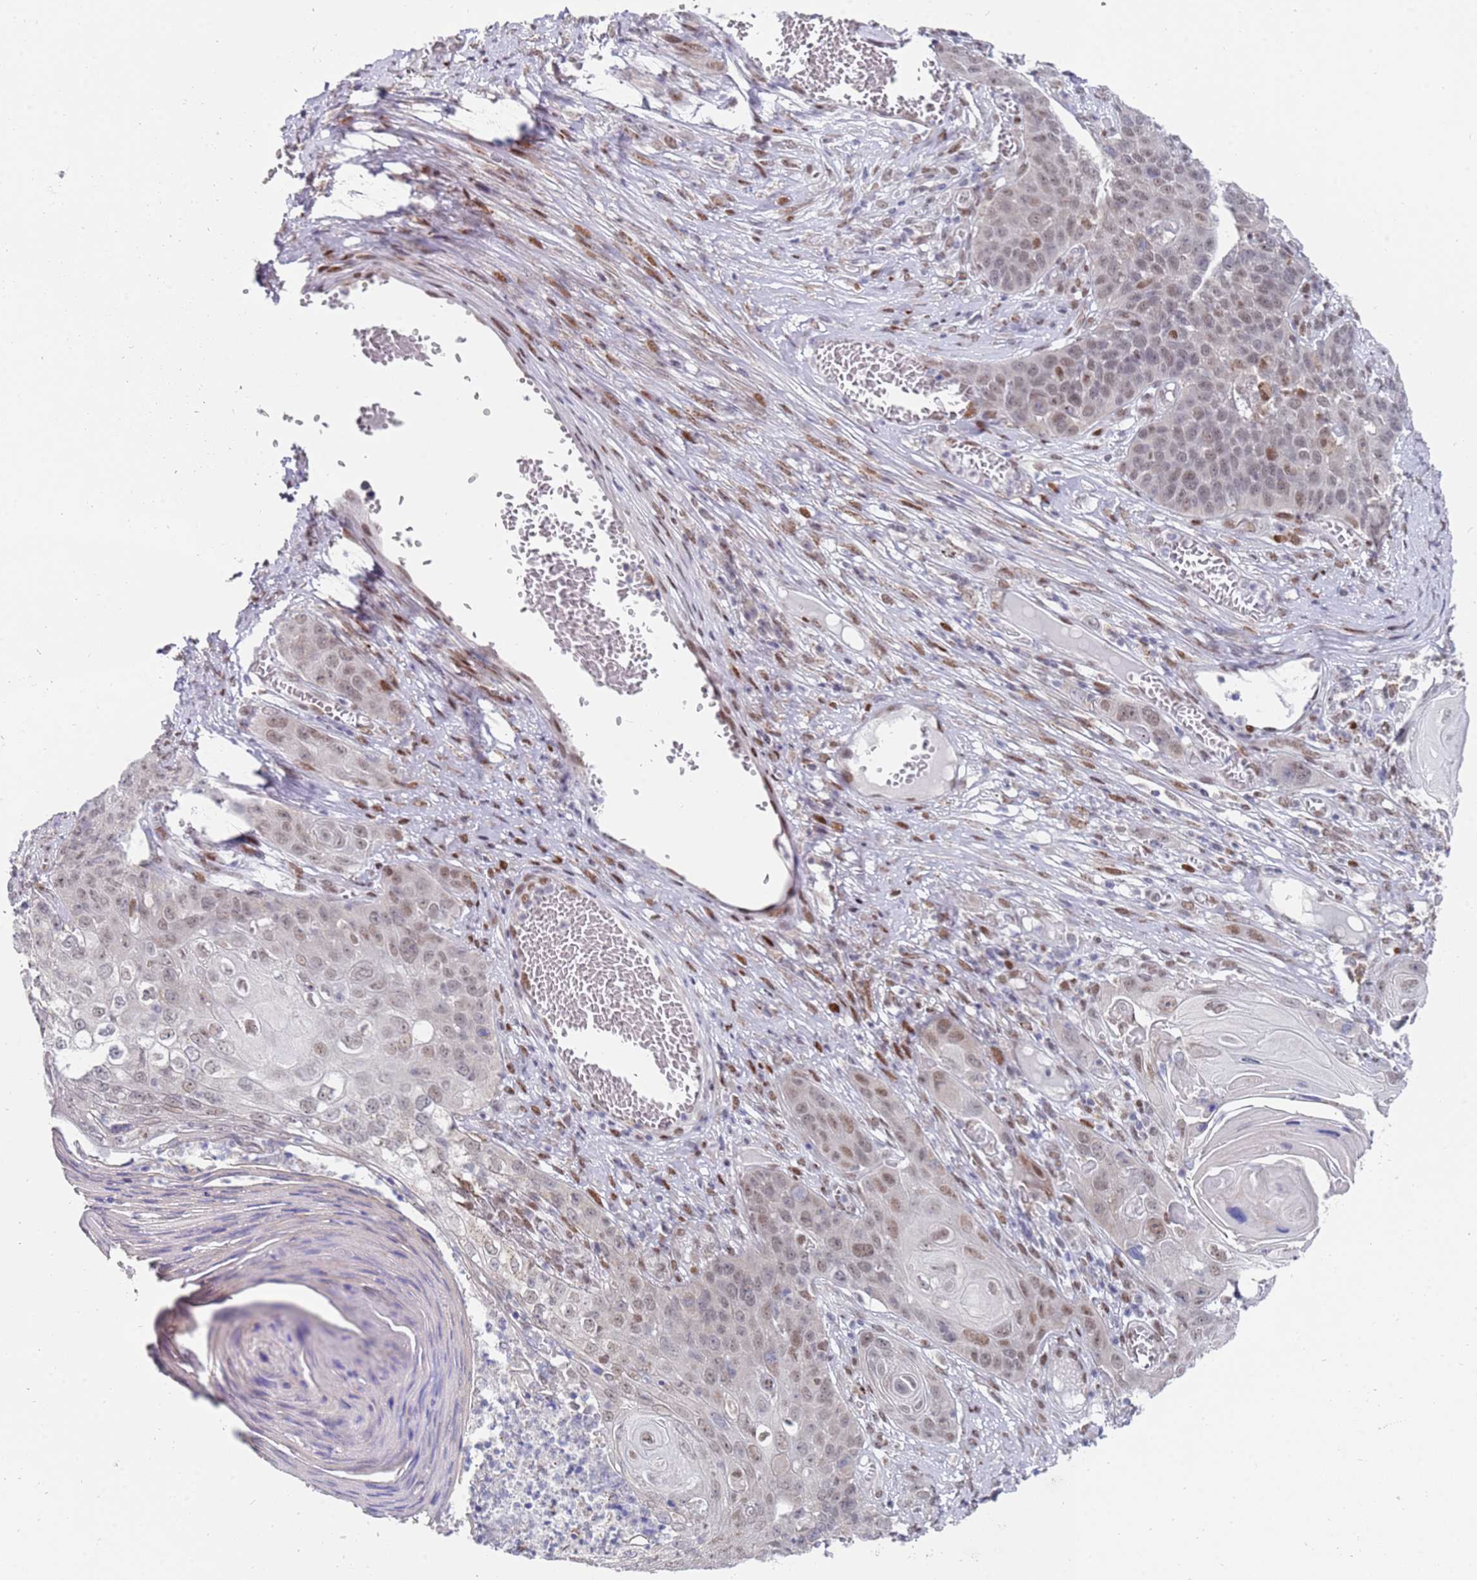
{"staining": {"intensity": "moderate", "quantity": ">75%", "location": "nuclear"}, "tissue": "skin cancer", "cell_type": "Tumor cells", "image_type": "cancer", "snomed": [{"axis": "morphology", "description": "Squamous cell carcinoma, NOS"}, {"axis": "topography", "description": "Skin"}], "caption": "Moderate nuclear staining for a protein is seen in approximately >75% of tumor cells of skin cancer using immunohistochemistry.", "gene": "COPS6", "patient": {"sex": "male", "age": 55}}